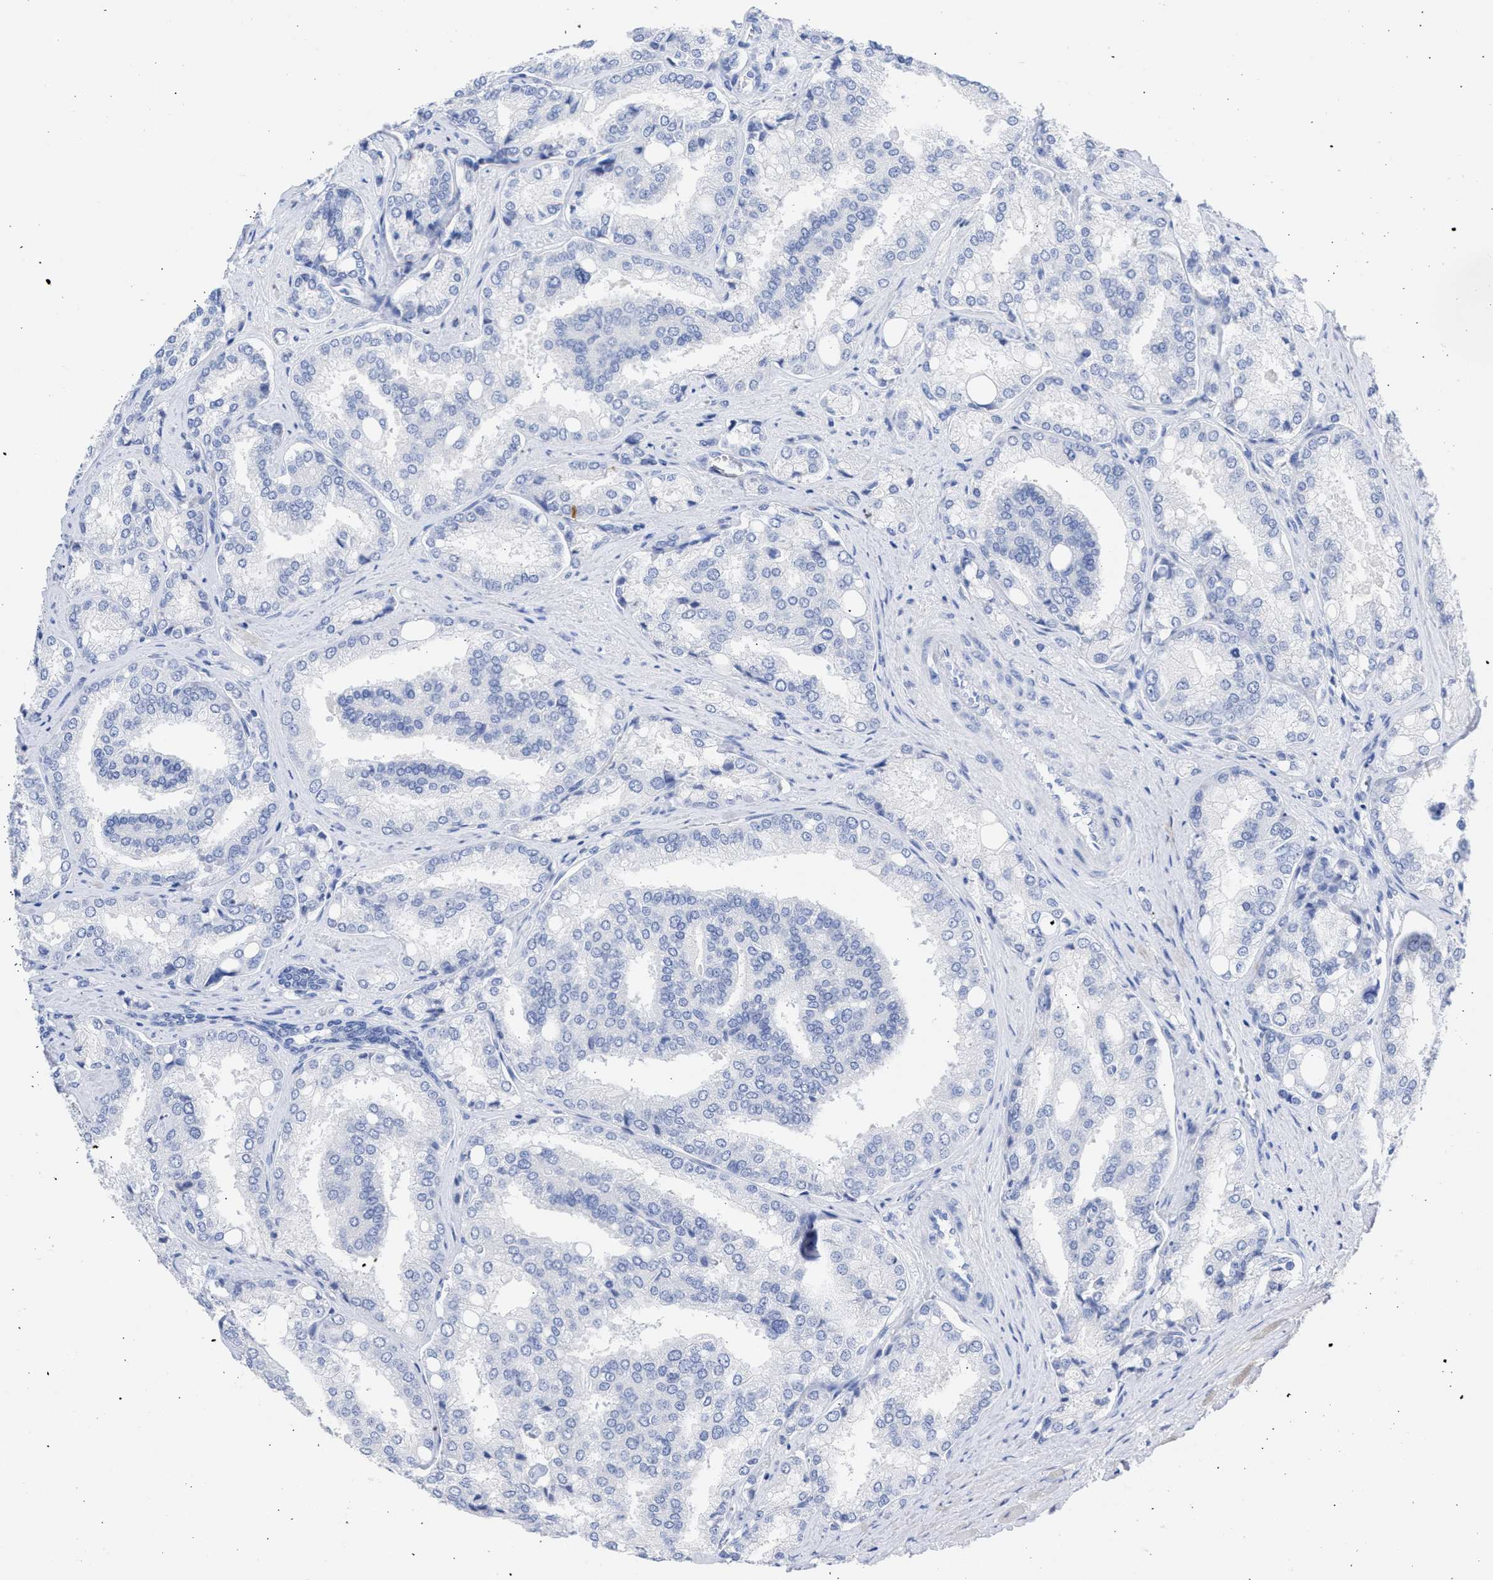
{"staining": {"intensity": "negative", "quantity": "none", "location": "none"}, "tissue": "prostate cancer", "cell_type": "Tumor cells", "image_type": "cancer", "snomed": [{"axis": "morphology", "description": "Adenocarcinoma, High grade"}, {"axis": "topography", "description": "Prostate"}], "caption": "The photomicrograph demonstrates no significant expression in tumor cells of prostate high-grade adenocarcinoma. (Stains: DAB (3,3'-diaminobenzidine) IHC with hematoxylin counter stain, Microscopy: brightfield microscopy at high magnification).", "gene": "NCAM1", "patient": {"sex": "male", "age": 50}}